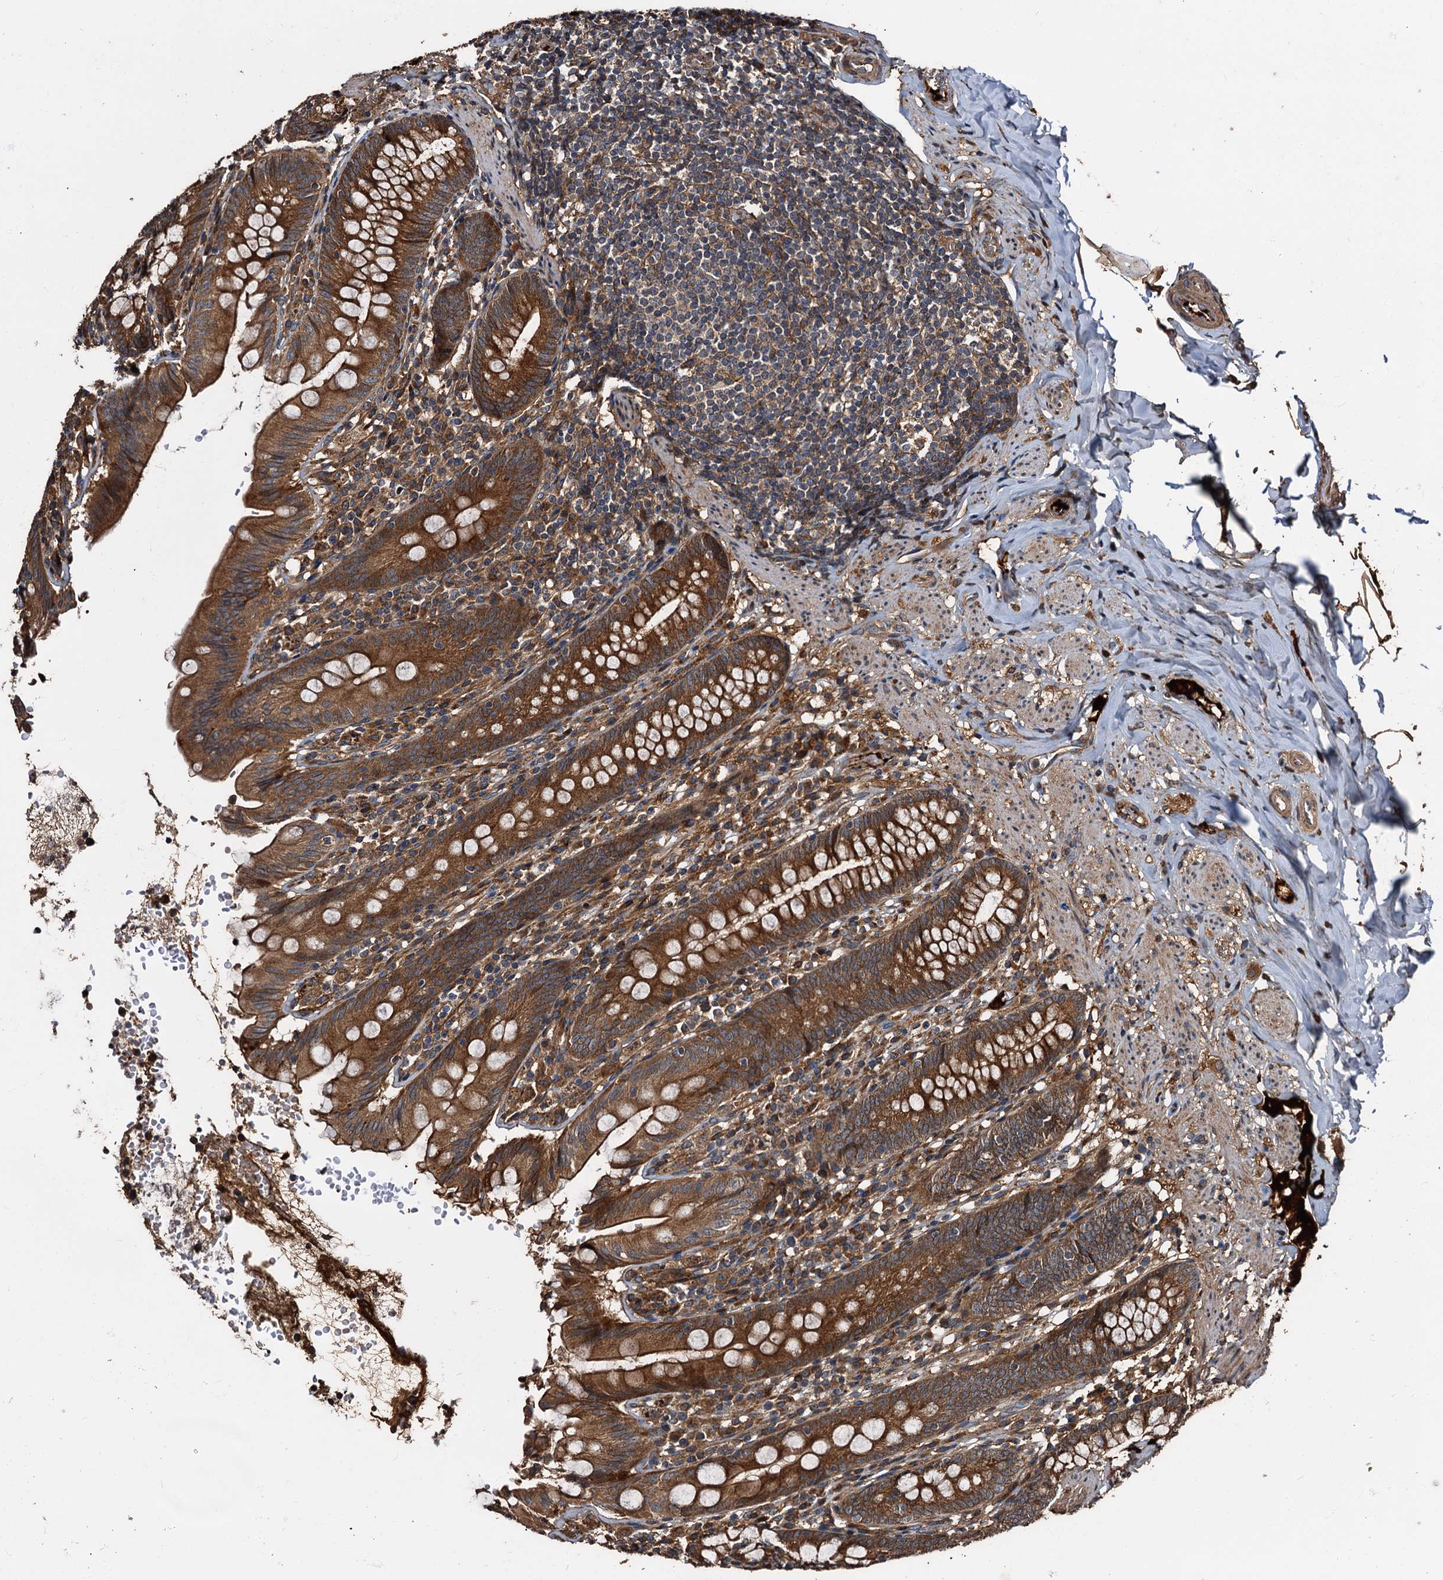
{"staining": {"intensity": "strong", "quantity": ">75%", "location": "cytoplasmic/membranous"}, "tissue": "appendix", "cell_type": "Glandular cells", "image_type": "normal", "snomed": [{"axis": "morphology", "description": "Normal tissue, NOS"}, {"axis": "topography", "description": "Appendix"}], "caption": "This micrograph shows immunohistochemistry (IHC) staining of normal human appendix, with high strong cytoplasmic/membranous expression in approximately >75% of glandular cells.", "gene": "PEX5", "patient": {"sex": "male", "age": 55}}